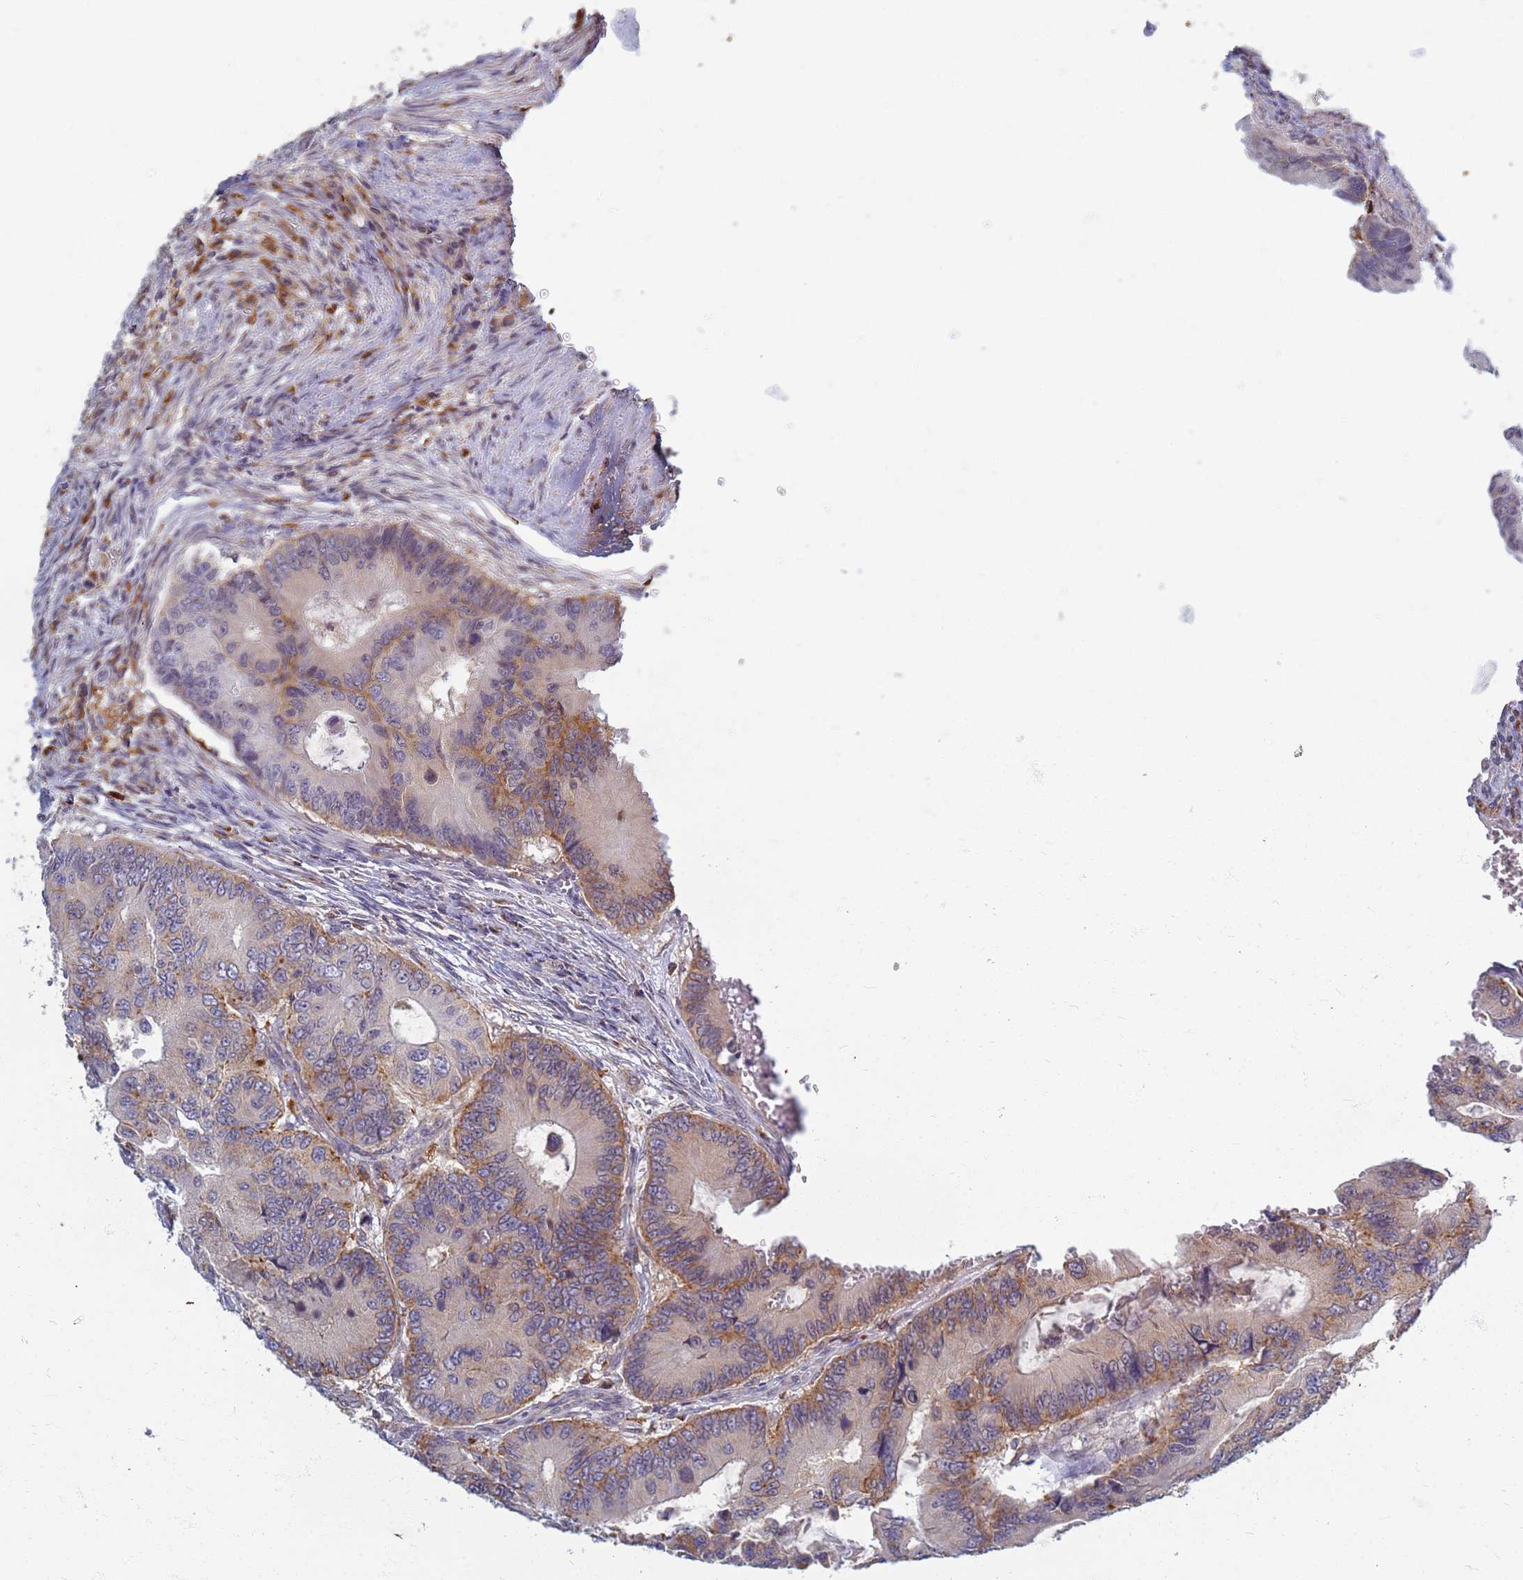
{"staining": {"intensity": "moderate", "quantity": "<25%", "location": "cytoplasmic/membranous"}, "tissue": "colorectal cancer", "cell_type": "Tumor cells", "image_type": "cancer", "snomed": [{"axis": "morphology", "description": "Adenocarcinoma, NOS"}, {"axis": "topography", "description": "Colon"}], "caption": "Human colorectal cancer stained for a protein (brown) reveals moderate cytoplasmic/membranous positive staining in about <25% of tumor cells.", "gene": "ATP6V1E1", "patient": {"sex": "male", "age": 85}}